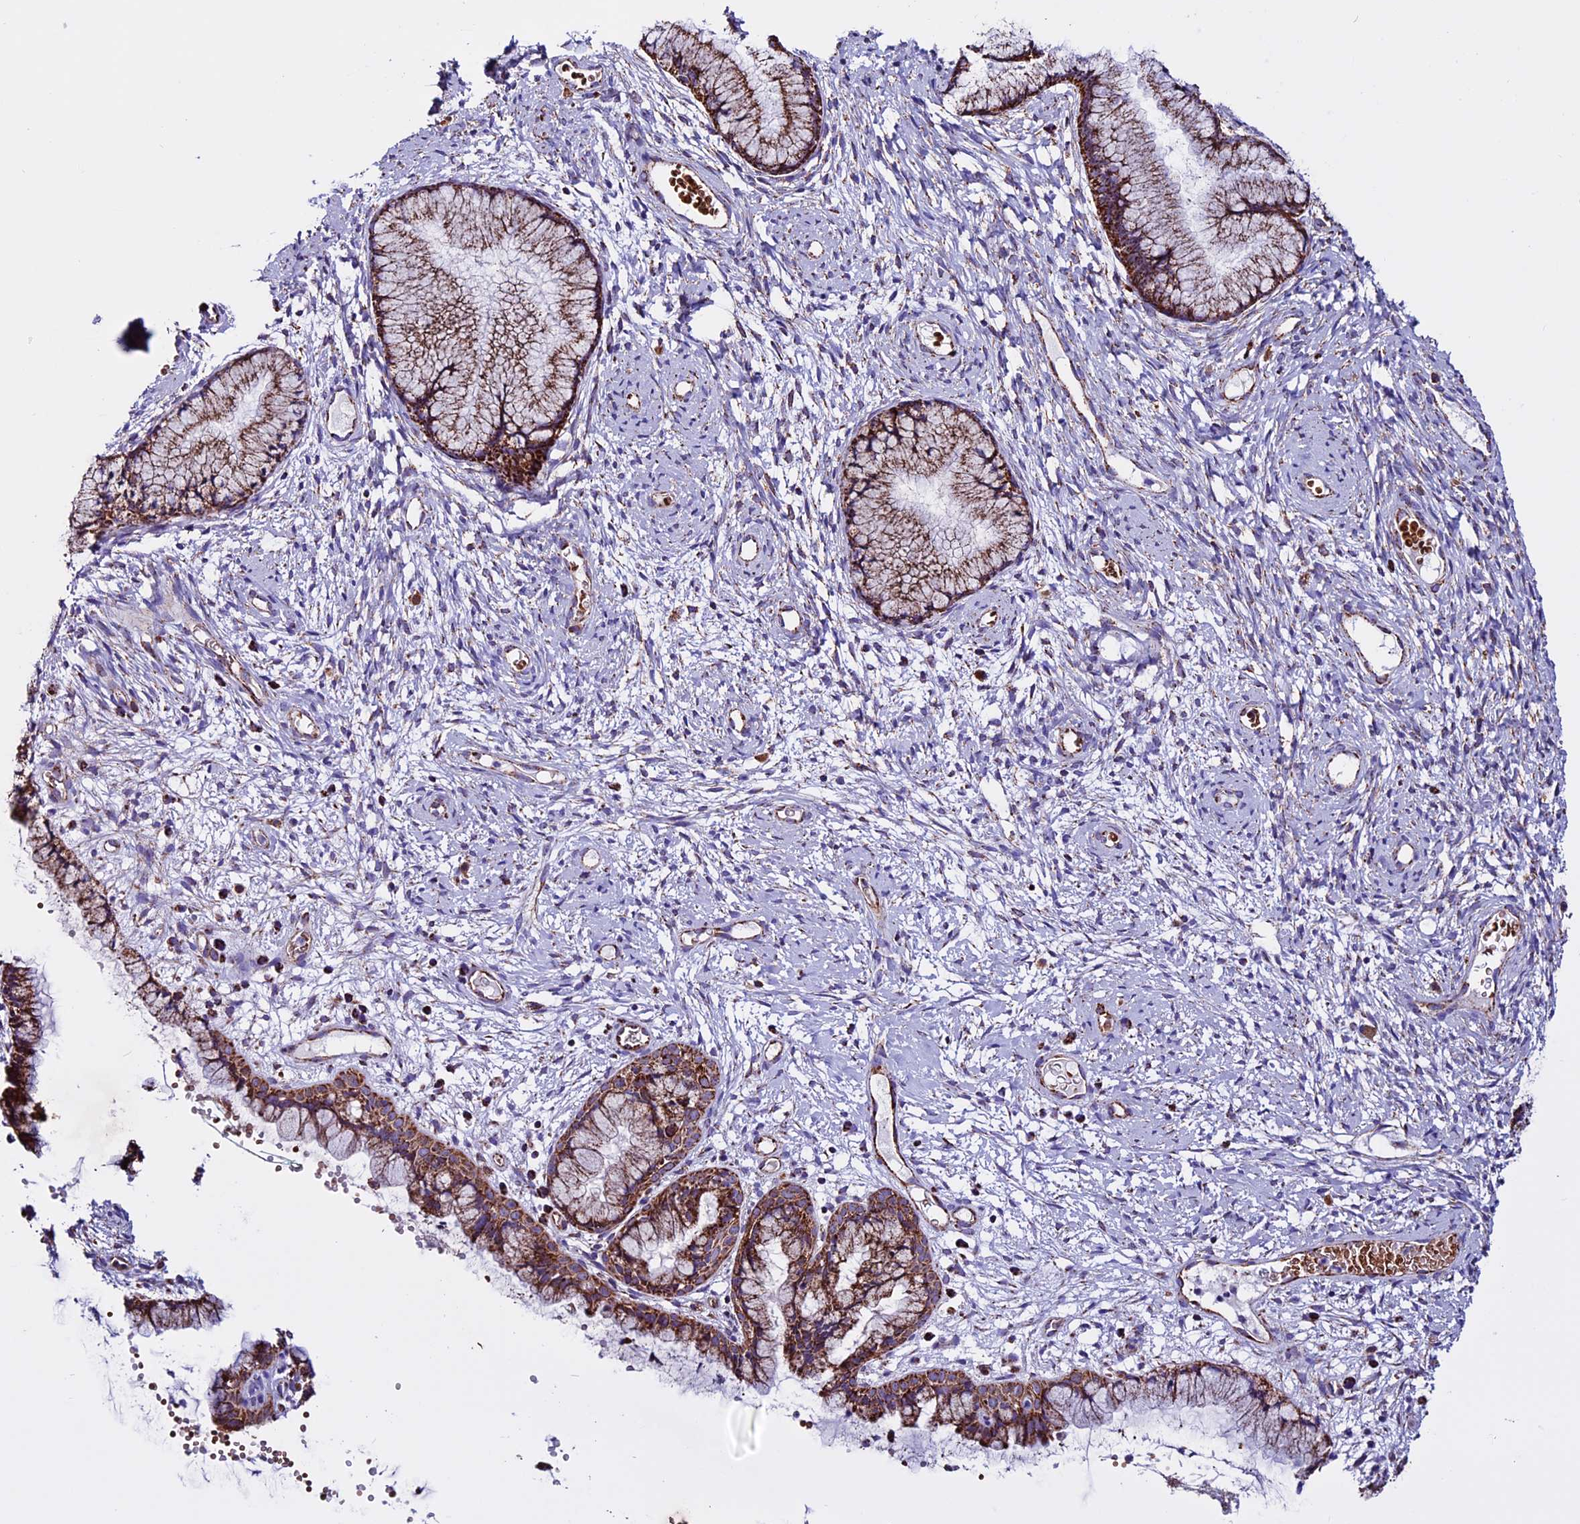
{"staining": {"intensity": "moderate", "quantity": ">75%", "location": "cytoplasmic/membranous"}, "tissue": "cervix", "cell_type": "Glandular cells", "image_type": "normal", "snomed": [{"axis": "morphology", "description": "Normal tissue, NOS"}, {"axis": "topography", "description": "Cervix"}], "caption": "High-magnification brightfield microscopy of normal cervix stained with DAB (3,3'-diaminobenzidine) (brown) and counterstained with hematoxylin (blue). glandular cells exhibit moderate cytoplasmic/membranous staining is present in approximately>75% of cells.", "gene": "CX3CL1", "patient": {"sex": "female", "age": 42}}